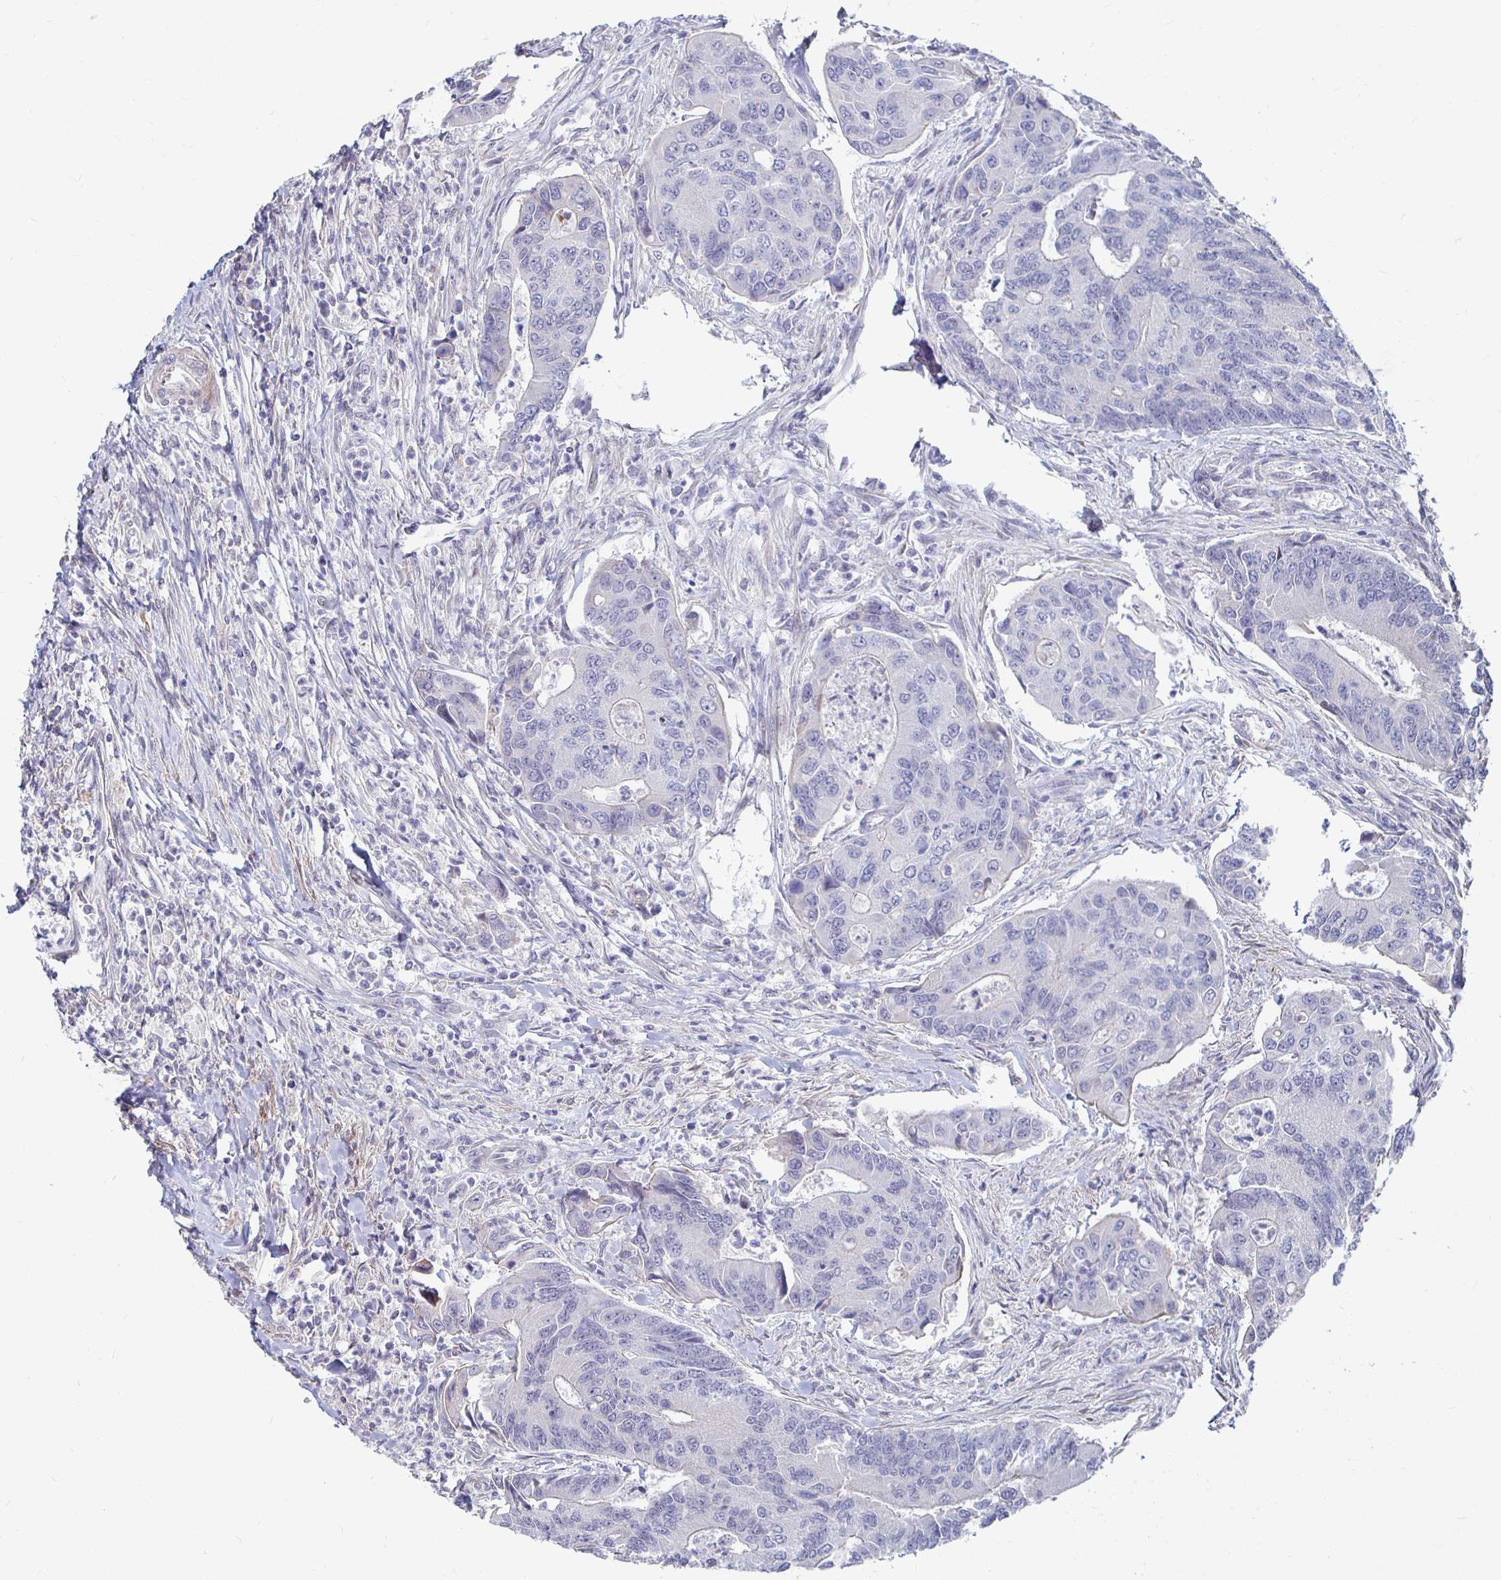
{"staining": {"intensity": "negative", "quantity": "none", "location": "none"}, "tissue": "colorectal cancer", "cell_type": "Tumor cells", "image_type": "cancer", "snomed": [{"axis": "morphology", "description": "Adenocarcinoma, NOS"}, {"axis": "topography", "description": "Colon"}], "caption": "The histopathology image displays no significant staining in tumor cells of colorectal cancer (adenocarcinoma).", "gene": "CAPN11", "patient": {"sex": "female", "age": 67}}